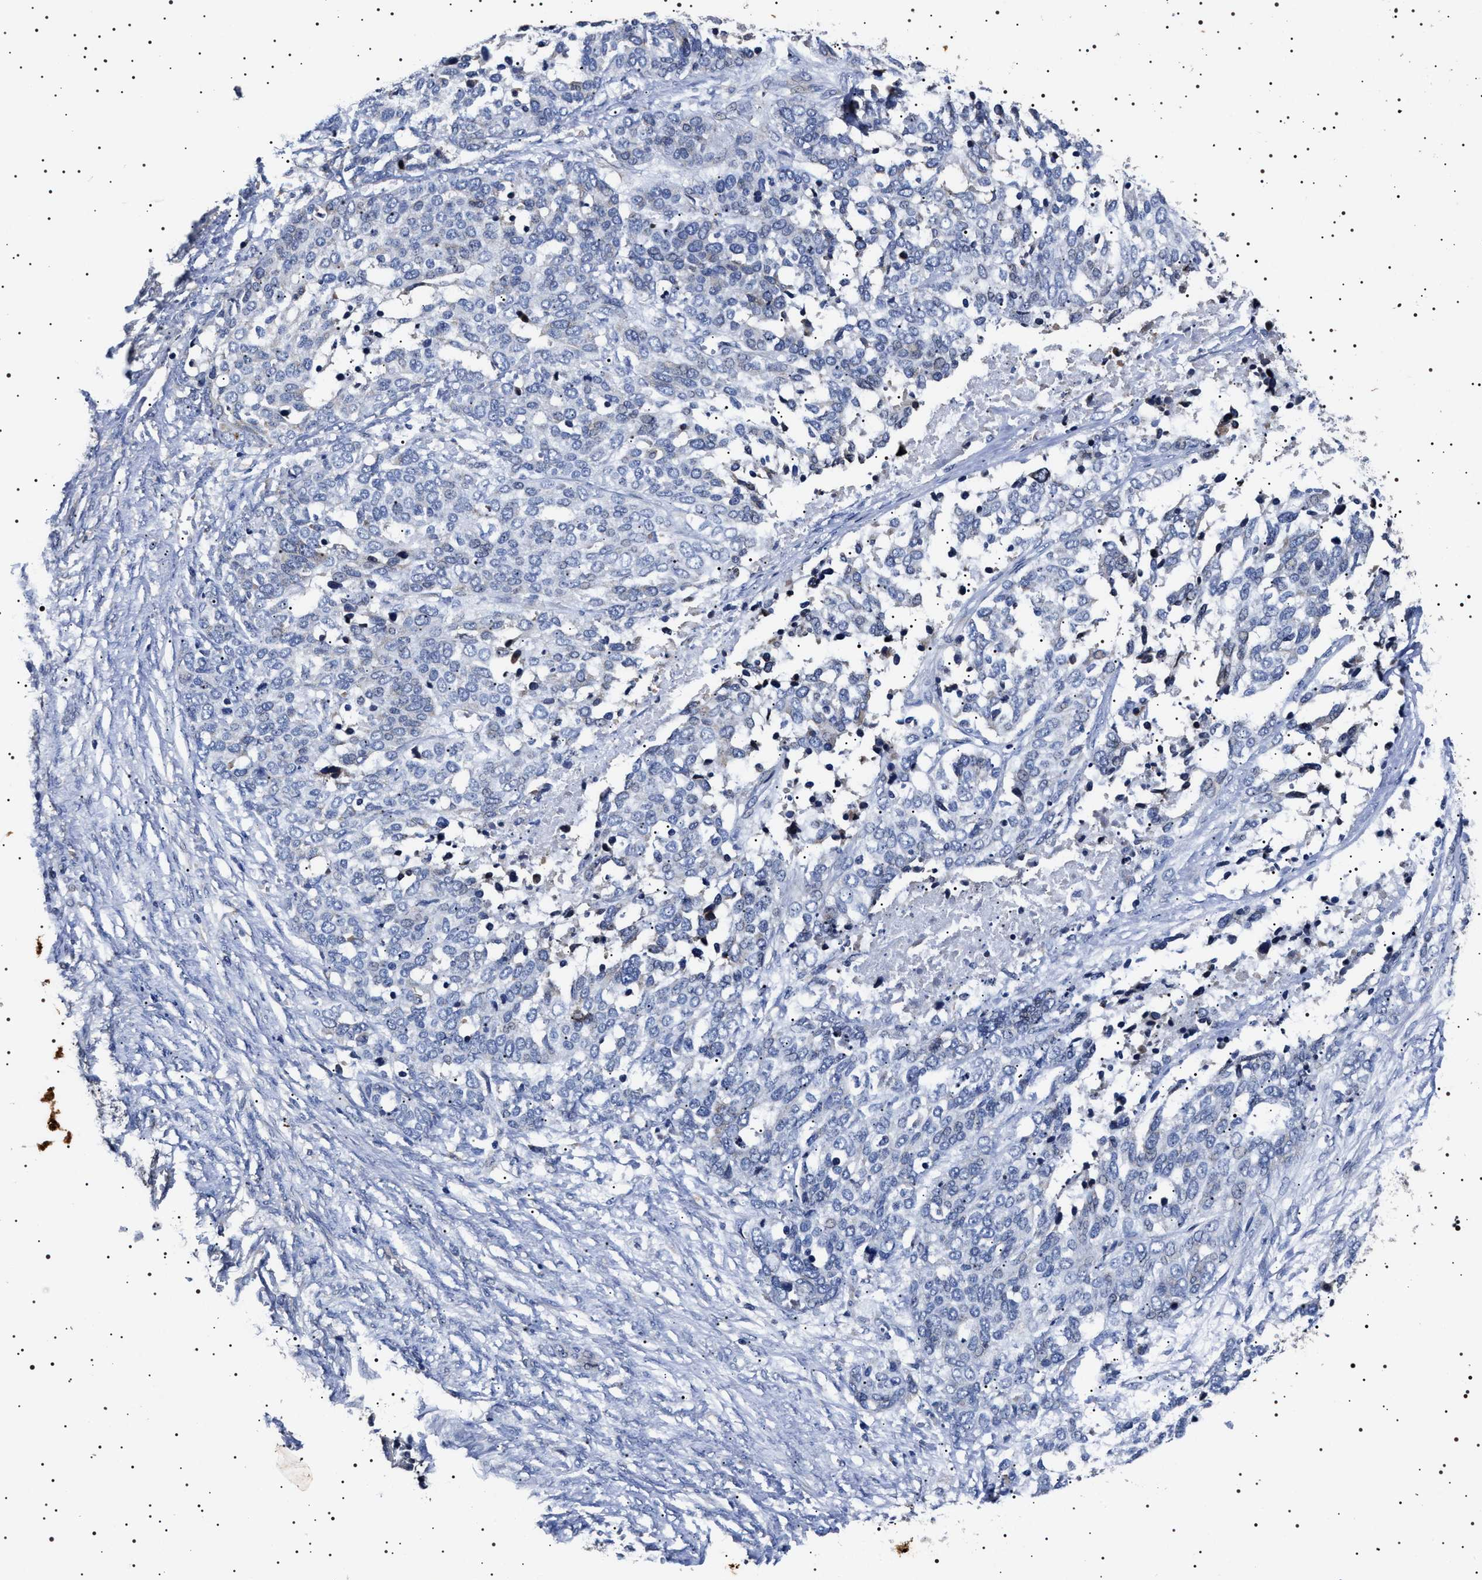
{"staining": {"intensity": "negative", "quantity": "none", "location": "none"}, "tissue": "ovarian cancer", "cell_type": "Tumor cells", "image_type": "cancer", "snomed": [{"axis": "morphology", "description": "Cystadenocarcinoma, serous, NOS"}, {"axis": "topography", "description": "Ovary"}], "caption": "Protein analysis of ovarian cancer displays no significant positivity in tumor cells. Brightfield microscopy of immunohistochemistry (IHC) stained with DAB (brown) and hematoxylin (blue), captured at high magnification.", "gene": "SLC4A7", "patient": {"sex": "female", "age": 44}}